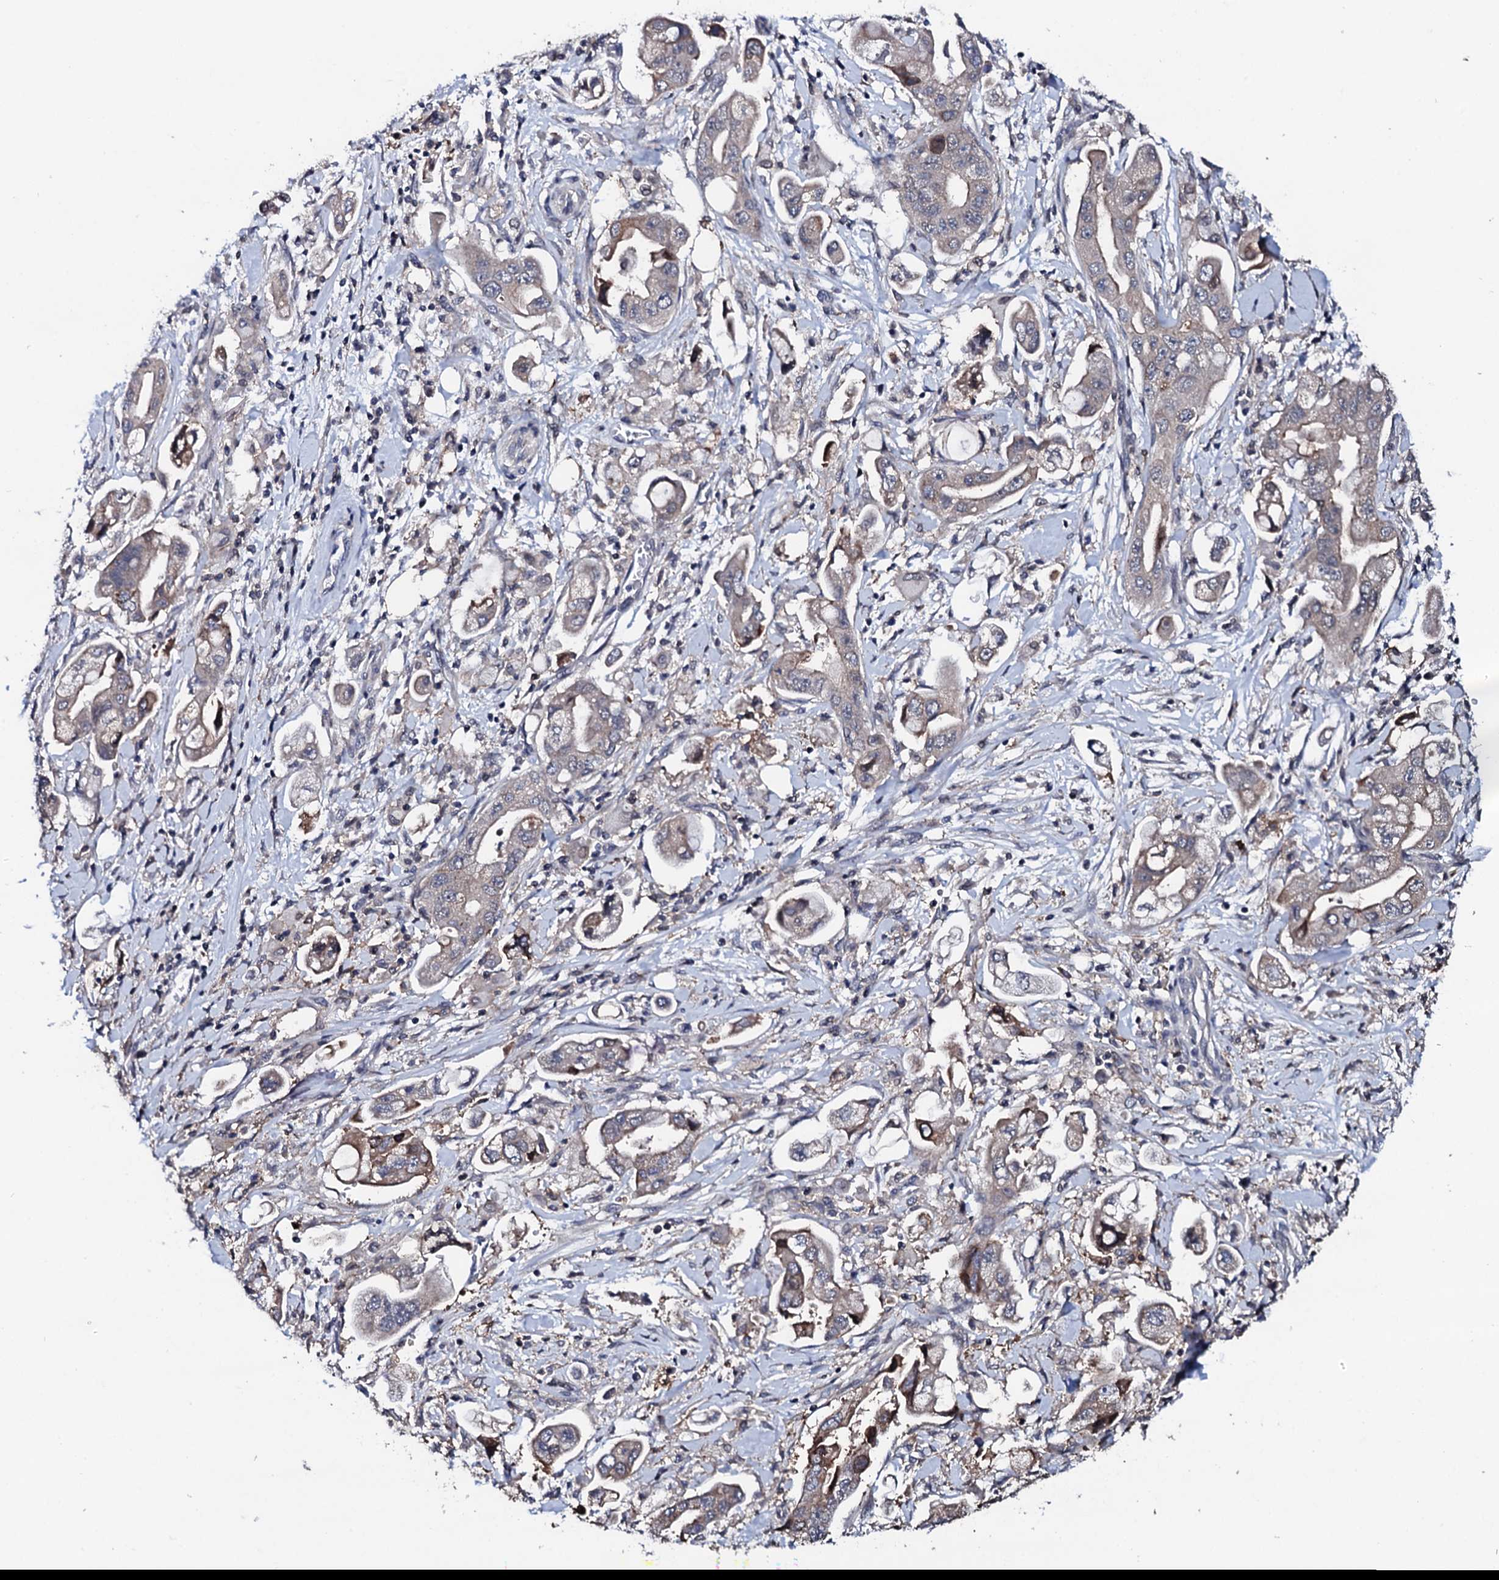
{"staining": {"intensity": "moderate", "quantity": "<25%", "location": "cytoplasmic/membranous"}, "tissue": "stomach cancer", "cell_type": "Tumor cells", "image_type": "cancer", "snomed": [{"axis": "morphology", "description": "Adenocarcinoma, NOS"}, {"axis": "topography", "description": "Stomach"}], "caption": "A micrograph of adenocarcinoma (stomach) stained for a protein reveals moderate cytoplasmic/membranous brown staining in tumor cells.", "gene": "EDC3", "patient": {"sex": "male", "age": 62}}